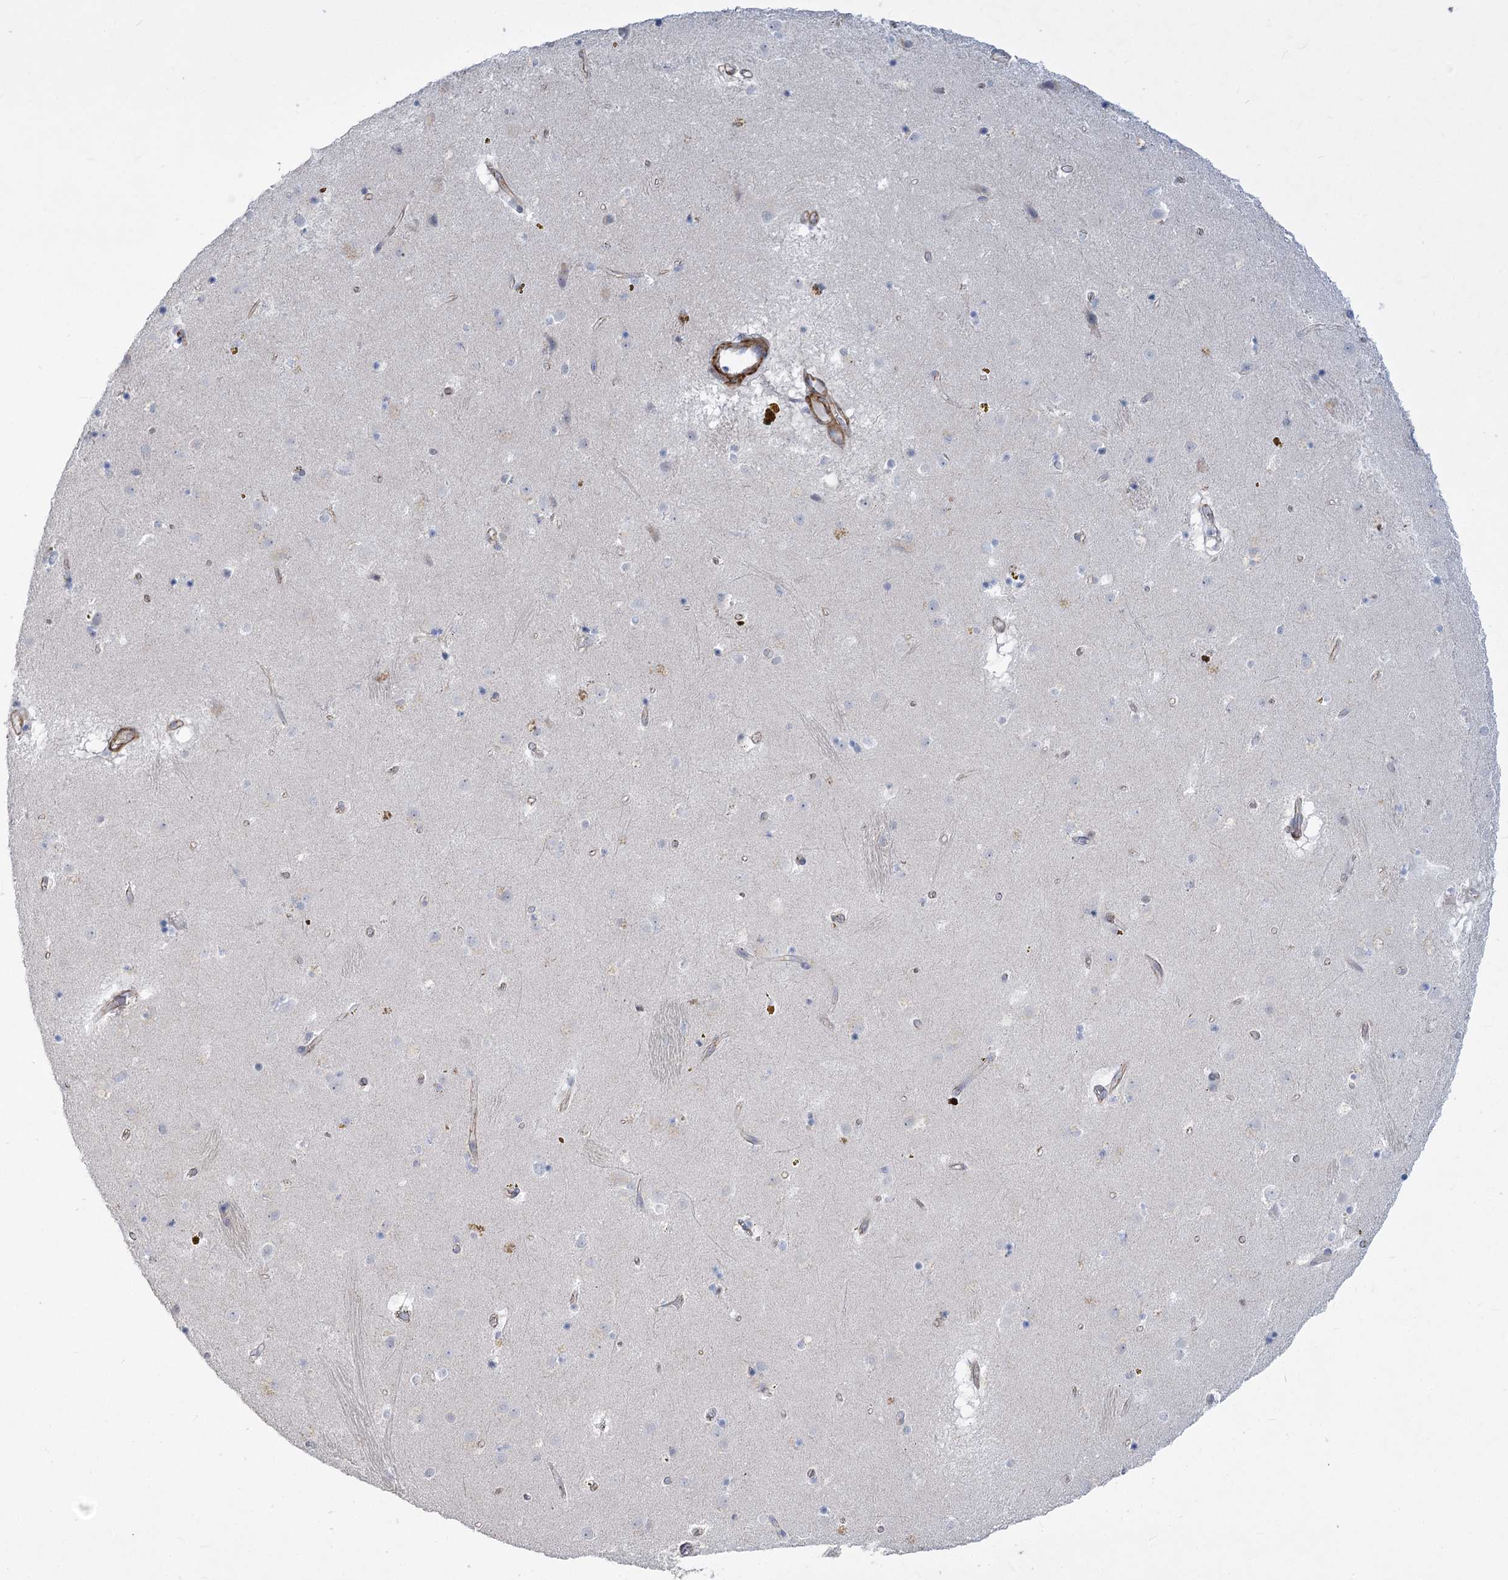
{"staining": {"intensity": "negative", "quantity": "none", "location": "none"}, "tissue": "caudate", "cell_type": "Glial cells", "image_type": "normal", "snomed": [{"axis": "morphology", "description": "Normal tissue, NOS"}, {"axis": "topography", "description": "Lateral ventricle wall"}], "caption": "Immunohistochemistry photomicrograph of unremarkable caudate stained for a protein (brown), which shows no staining in glial cells.", "gene": "ARSI", "patient": {"sex": "male", "age": 70}}